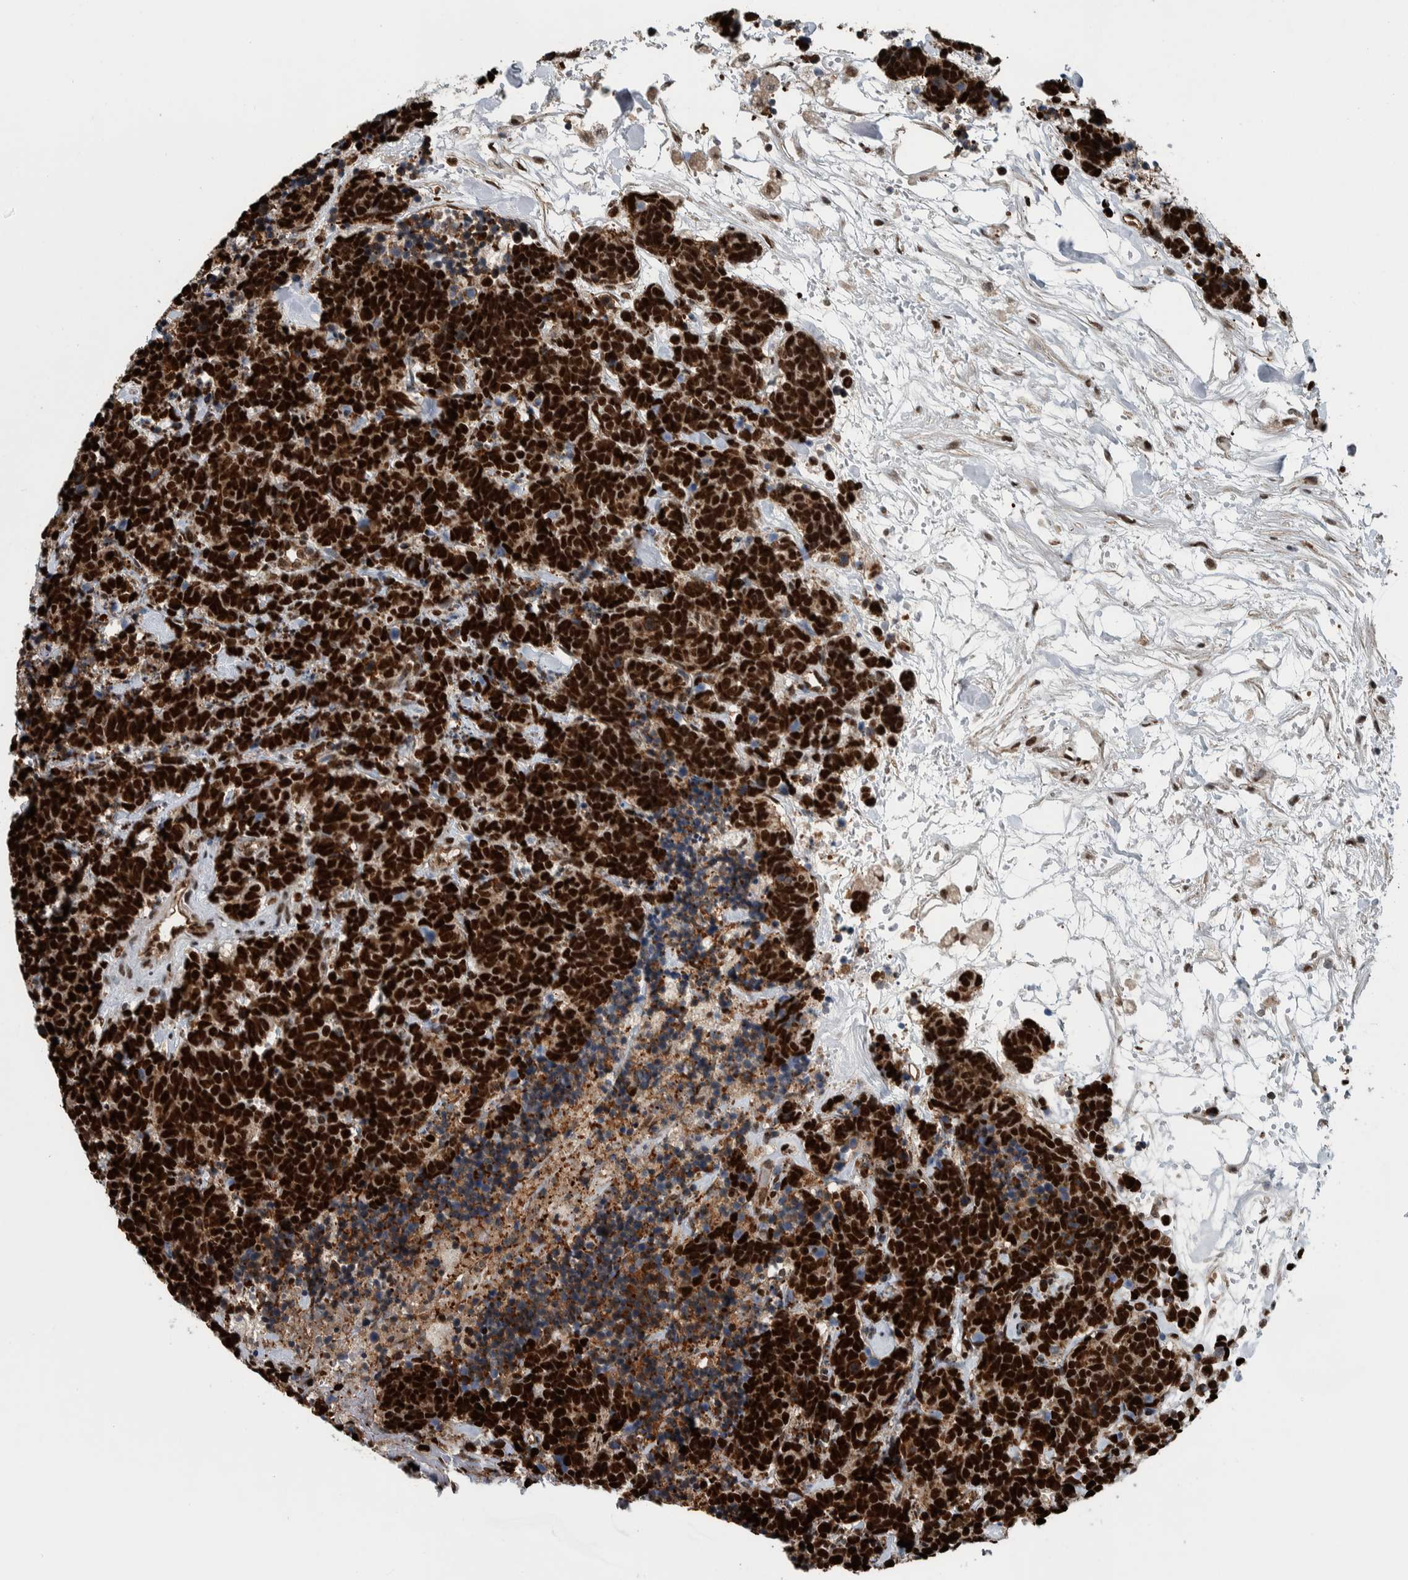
{"staining": {"intensity": "strong", "quantity": ">75%", "location": "nuclear"}, "tissue": "carcinoid", "cell_type": "Tumor cells", "image_type": "cancer", "snomed": [{"axis": "morphology", "description": "Carcinoma, NOS"}, {"axis": "morphology", "description": "Carcinoid, malignant, NOS"}, {"axis": "topography", "description": "Urinary bladder"}], "caption": "Immunohistochemical staining of human carcinoma displays strong nuclear protein positivity in approximately >75% of tumor cells.", "gene": "FAM135B", "patient": {"sex": "male", "age": 57}}